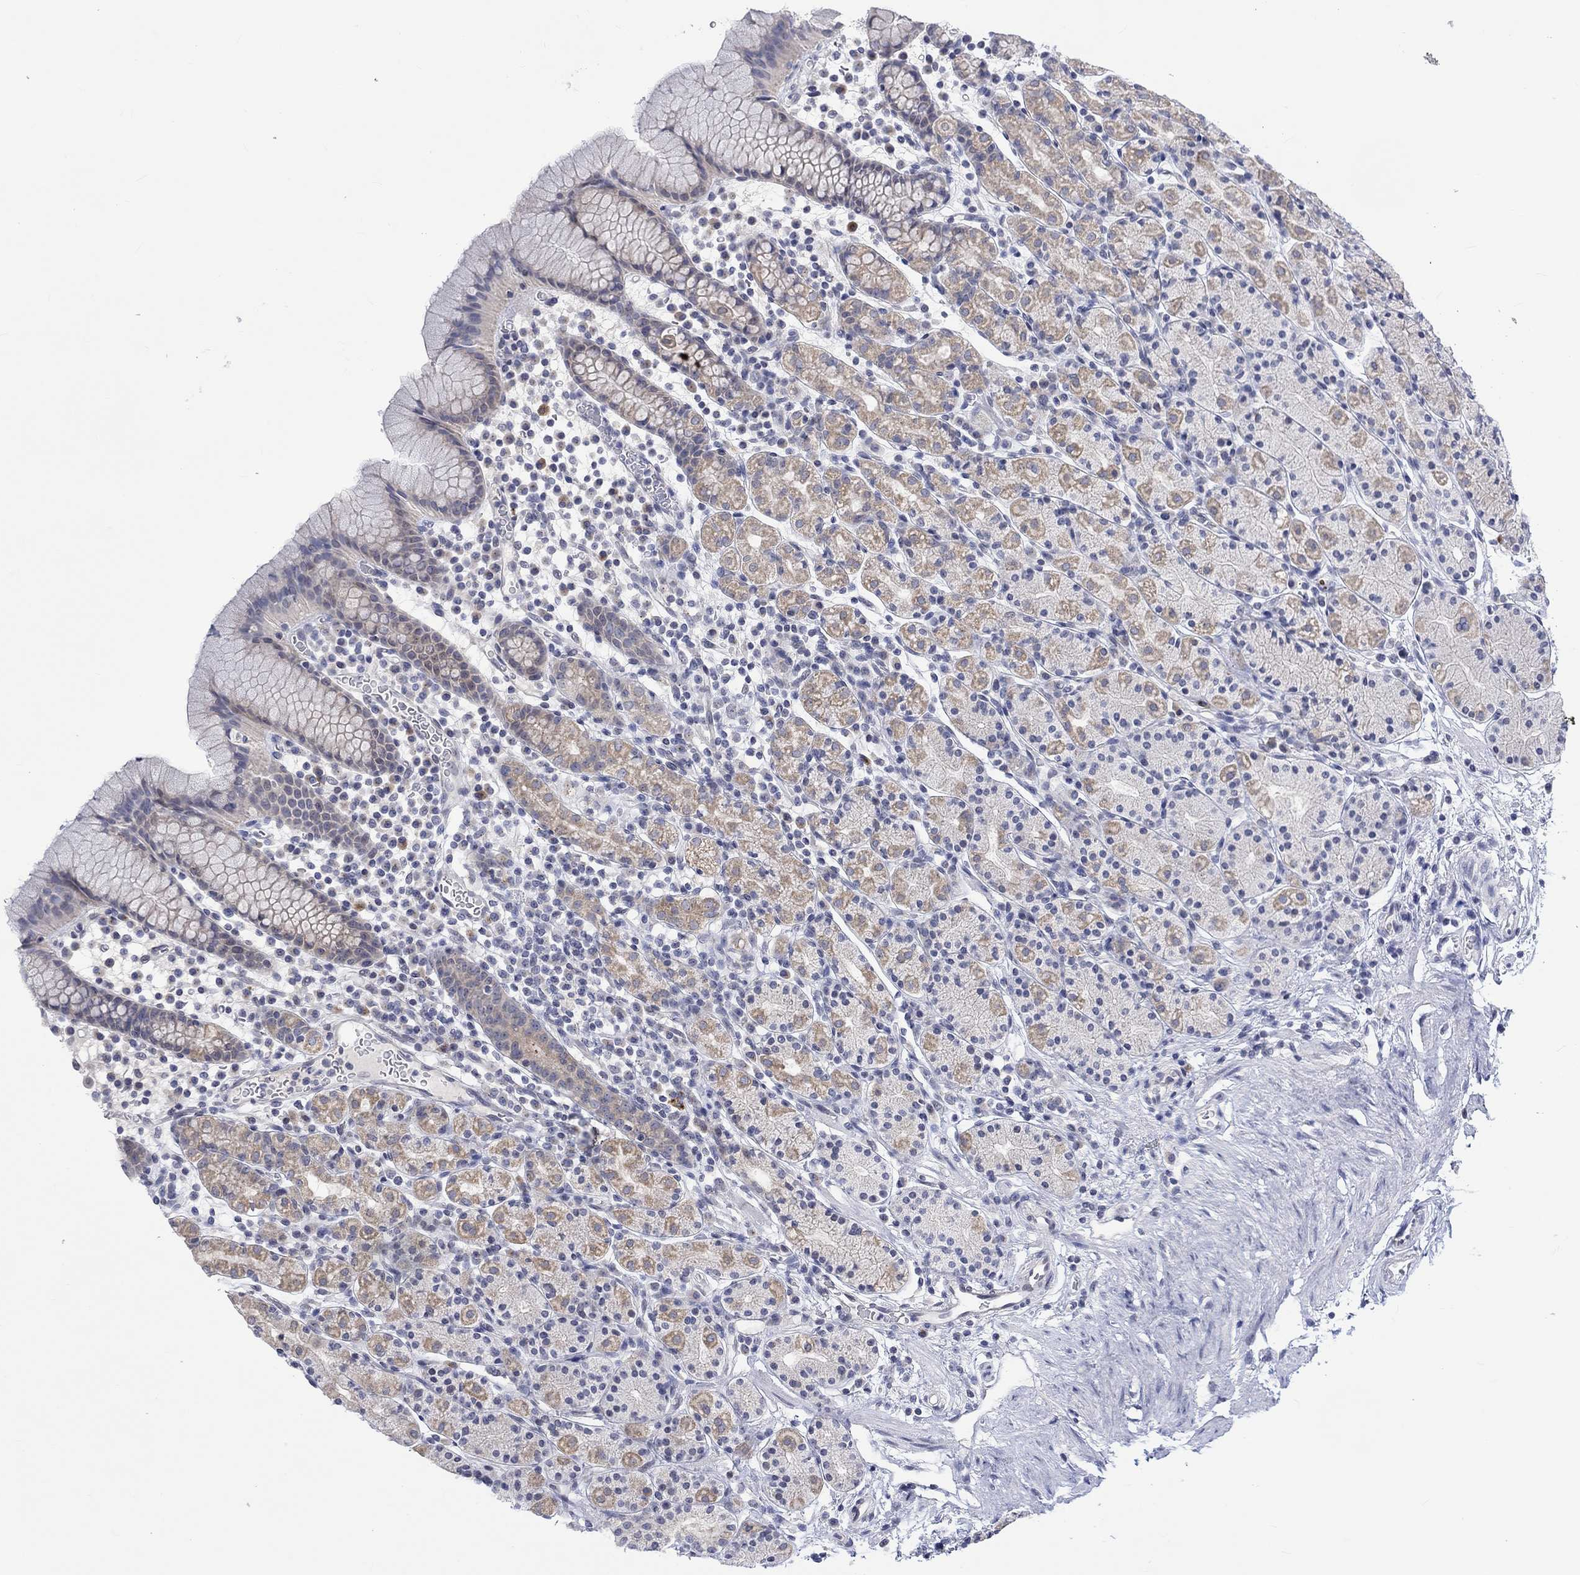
{"staining": {"intensity": "moderate", "quantity": "25%-75%", "location": "cytoplasmic/membranous"}, "tissue": "stomach", "cell_type": "Glandular cells", "image_type": "normal", "snomed": [{"axis": "morphology", "description": "Normal tissue, NOS"}, {"axis": "topography", "description": "Stomach, upper"}, {"axis": "topography", "description": "Stomach"}], "caption": "Immunohistochemical staining of normal human stomach demonstrates moderate cytoplasmic/membranous protein expression in about 25%-75% of glandular cells.", "gene": "DCX", "patient": {"sex": "male", "age": 62}}